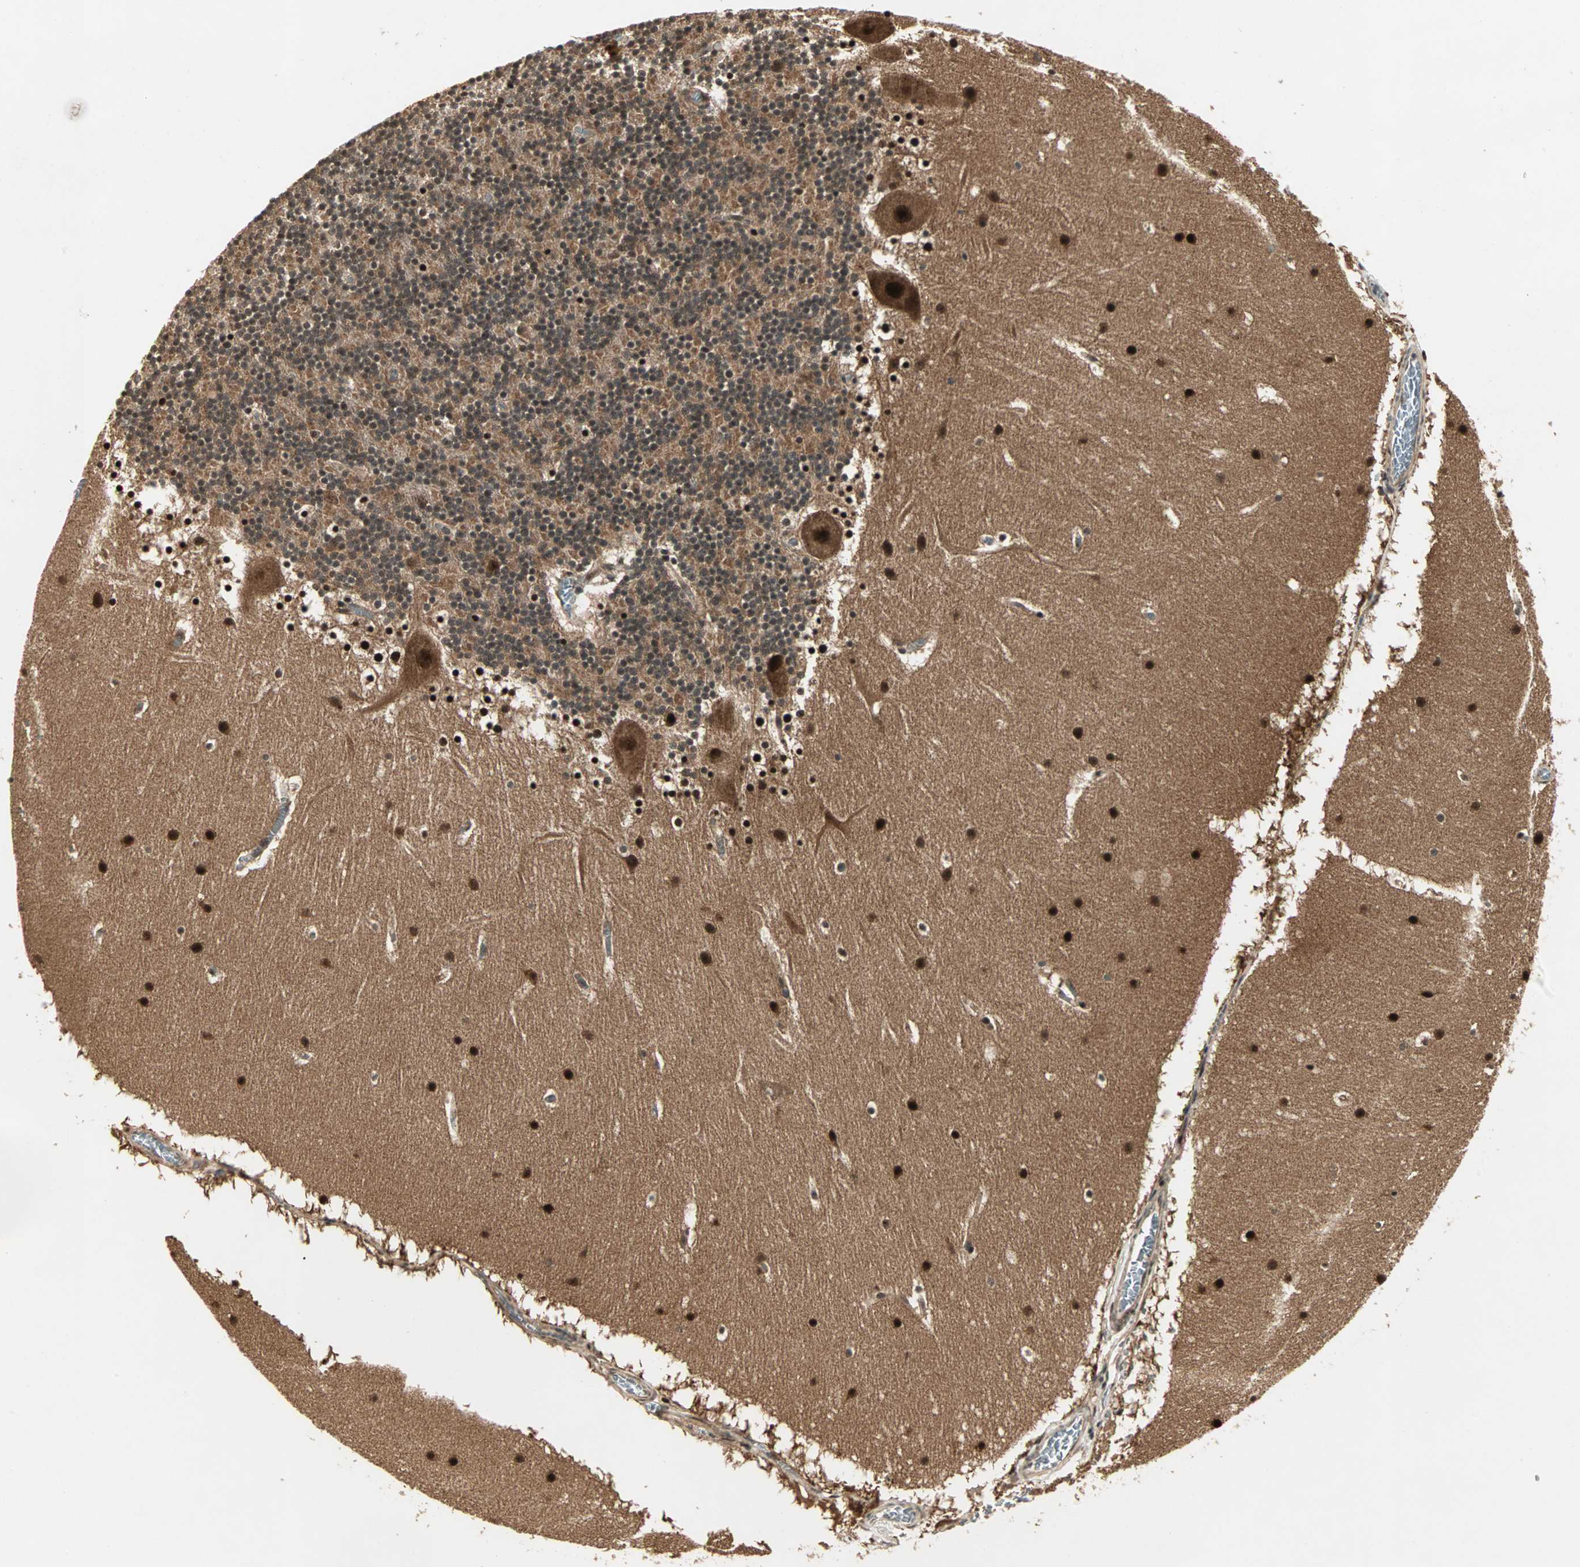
{"staining": {"intensity": "moderate", "quantity": ">75%", "location": "cytoplasmic/membranous"}, "tissue": "cerebellum", "cell_type": "Cells in granular layer", "image_type": "normal", "snomed": [{"axis": "morphology", "description": "Normal tissue, NOS"}, {"axis": "topography", "description": "Cerebellum"}], "caption": "This histopathology image demonstrates IHC staining of unremarkable cerebellum, with medium moderate cytoplasmic/membranous positivity in about >75% of cells in granular layer.", "gene": "CSNK2B", "patient": {"sex": "male", "age": 45}}